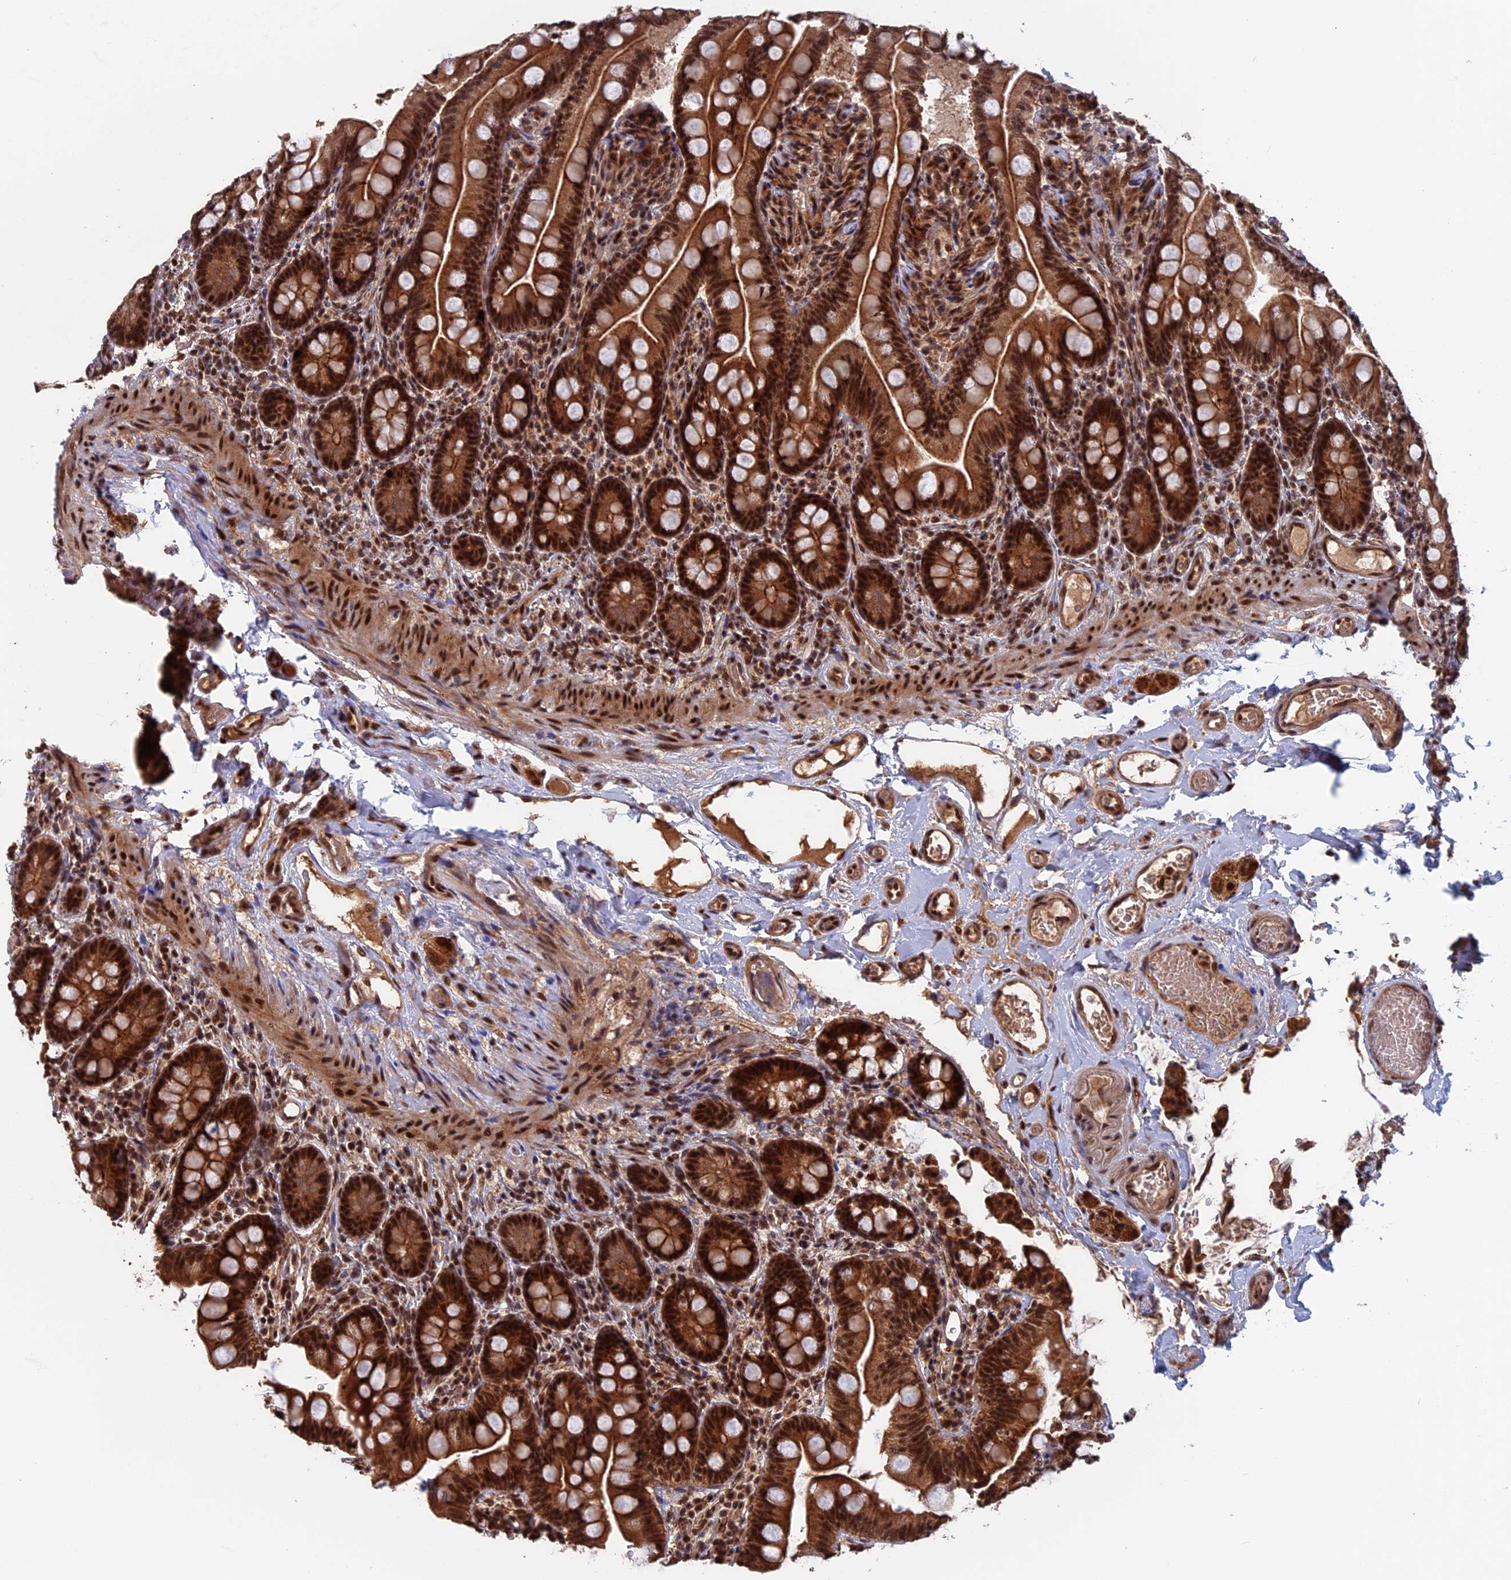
{"staining": {"intensity": "strong", "quantity": ">75%", "location": "cytoplasmic/membranous,nuclear"}, "tissue": "small intestine", "cell_type": "Glandular cells", "image_type": "normal", "snomed": [{"axis": "morphology", "description": "Normal tissue, NOS"}, {"axis": "topography", "description": "Small intestine"}], "caption": "Strong cytoplasmic/membranous,nuclear protein staining is seen in about >75% of glandular cells in small intestine. (brown staining indicates protein expression, while blue staining denotes nuclei).", "gene": "CACTIN", "patient": {"sex": "female", "age": 64}}